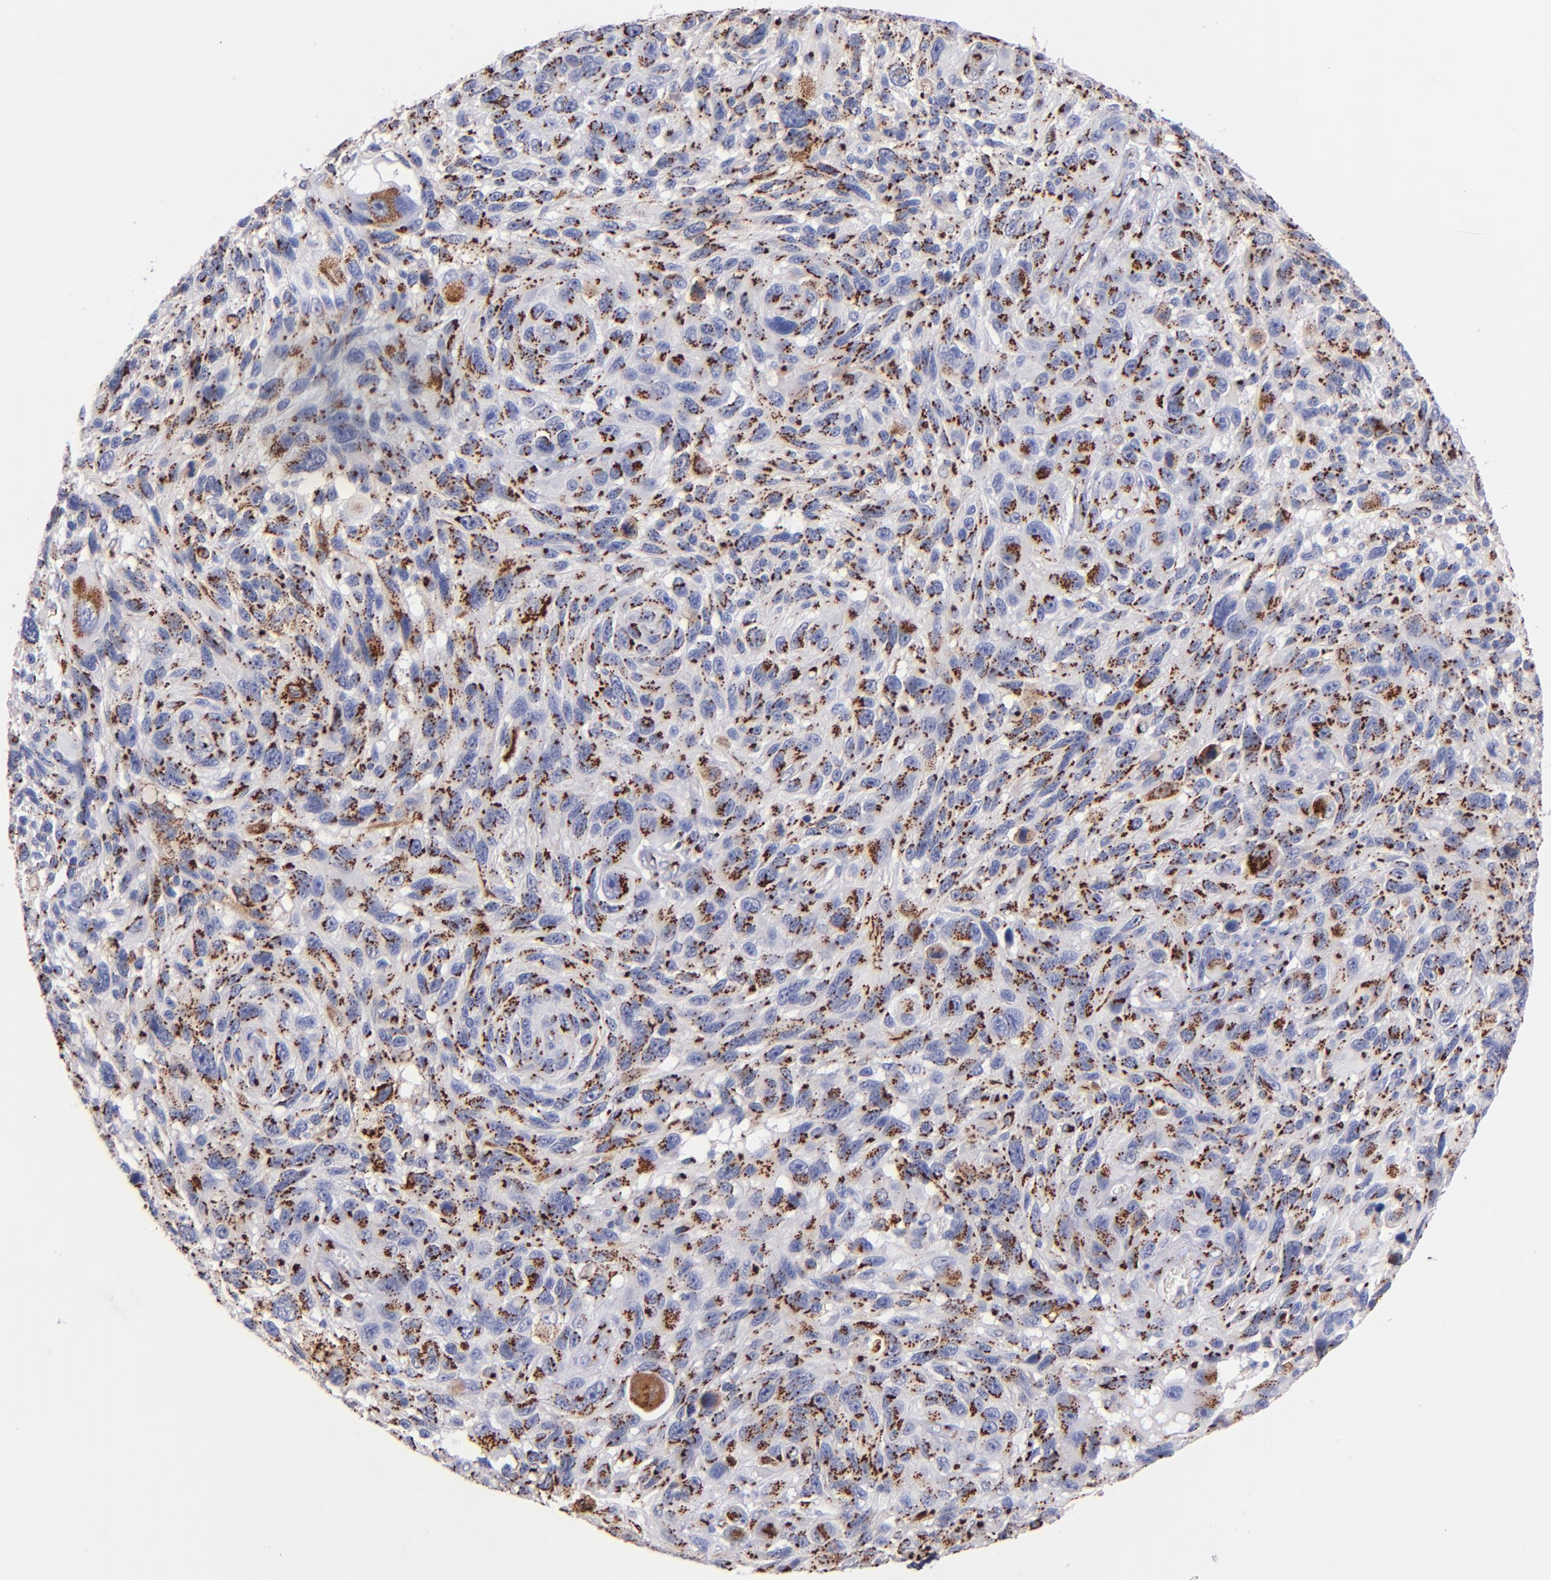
{"staining": {"intensity": "strong", "quantity": ">75%", "location": "cytoplasmic/membranous"}, "tissue": "melanoma", "cell_type": "Tumor cells", "image_type": "cancer", "snomed": [{"axis": "morphology", "description": "Malignant melanoma, NOS"}, {"axis": "topography", "description": "Skin"}], "caption": "Melanoma stained with a protein marker demonstrates strong staining in tumor cells.", "gene": "GOLIM4", "patient": {"sex": "male", "age": 53}}